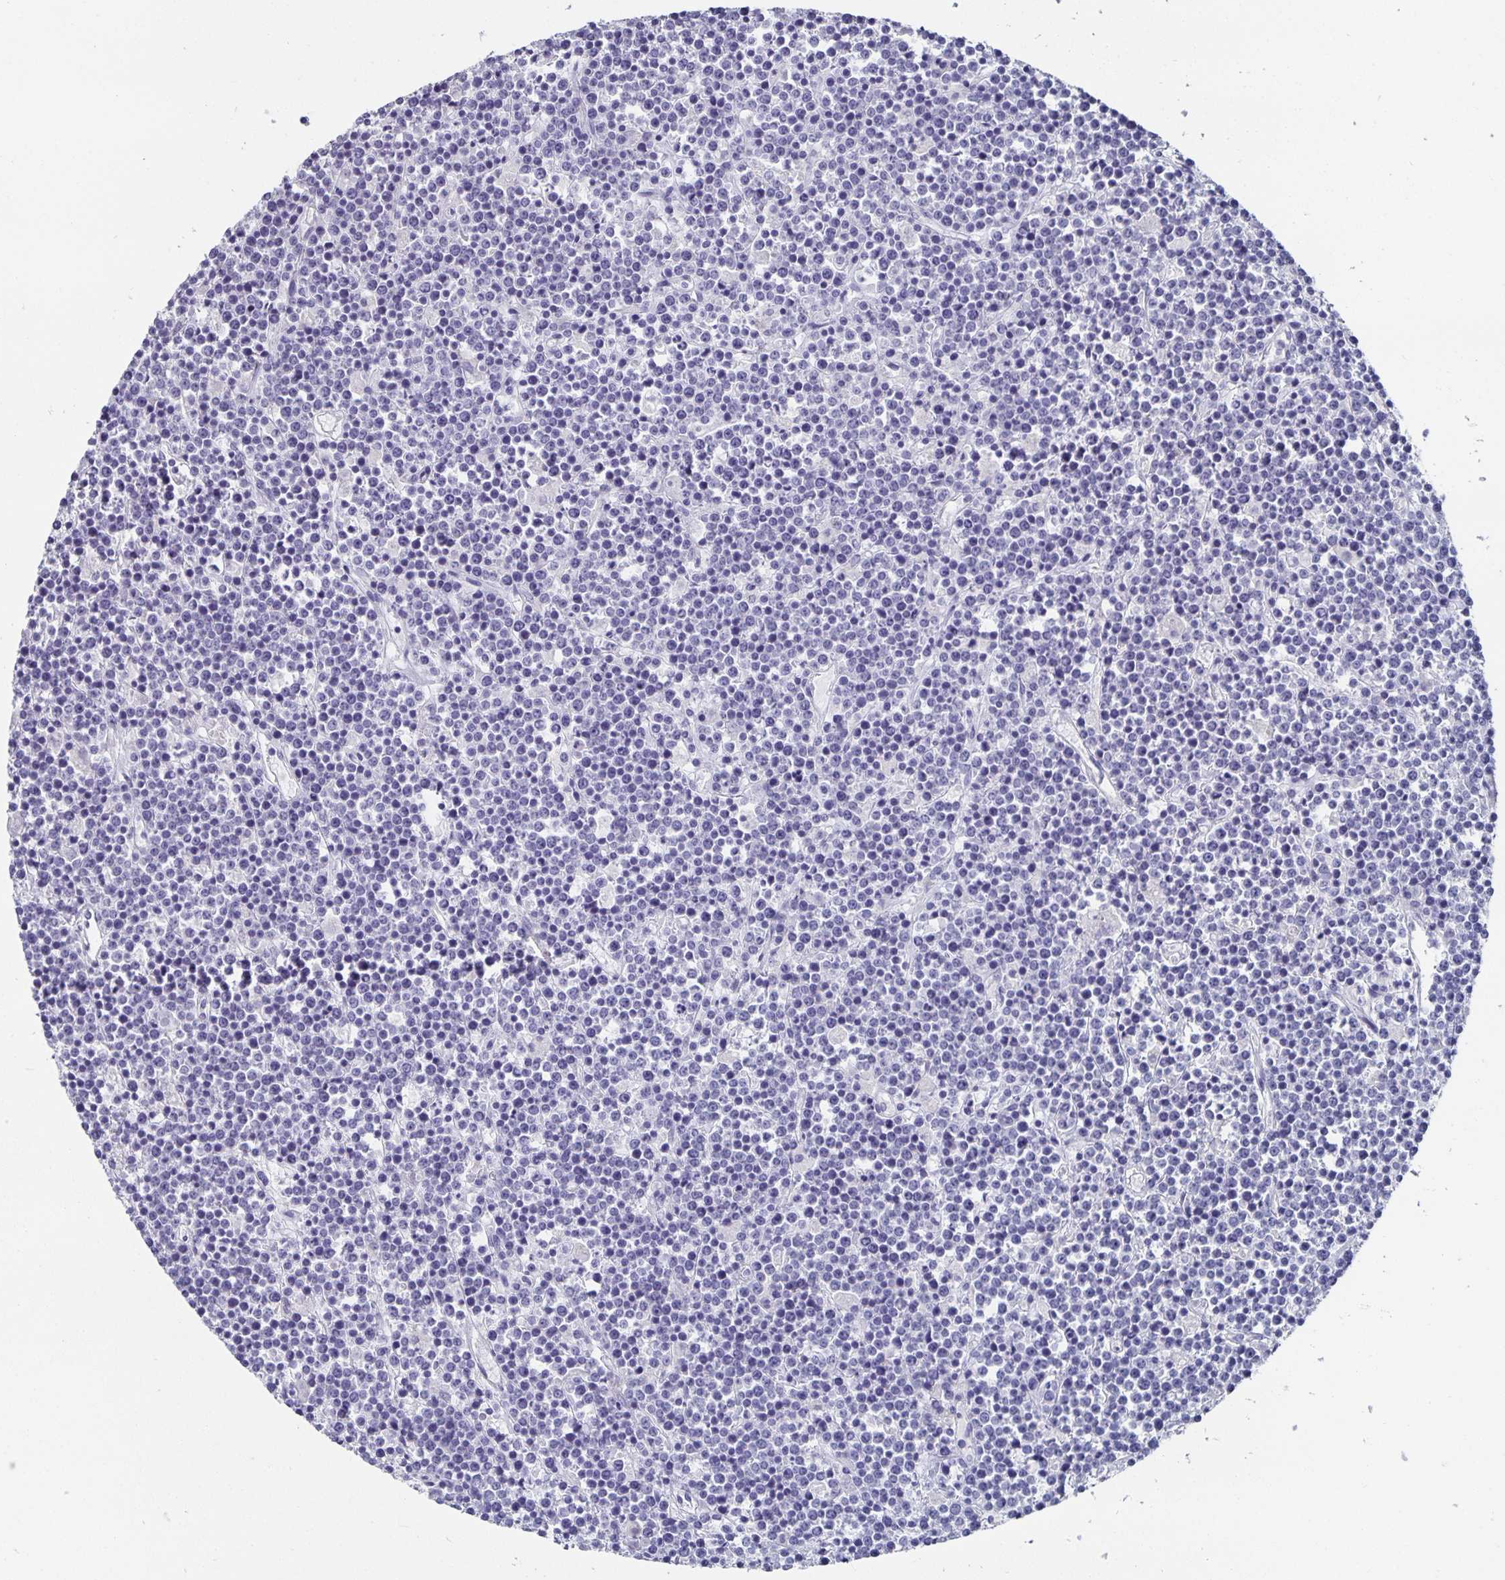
{"staining": {"intensity": "negative", "quantity": "none", "location": "none"}, "tissue": "lymphoma", "cell_type": "Tumor cells", "image_type": "cancer", "snomed": [{"axis": "morphology", "description": "Malignant lymphoma, non-Hodgkin's type, High grade"}, {"axis": "topography", "description": "Ovary"}], "caption": "Tumor cells show no significant staining in lymphoma. Nuclei are stained in blue.", "gene": "CHGA", "patient": {"sex": "female", "age": 56}}